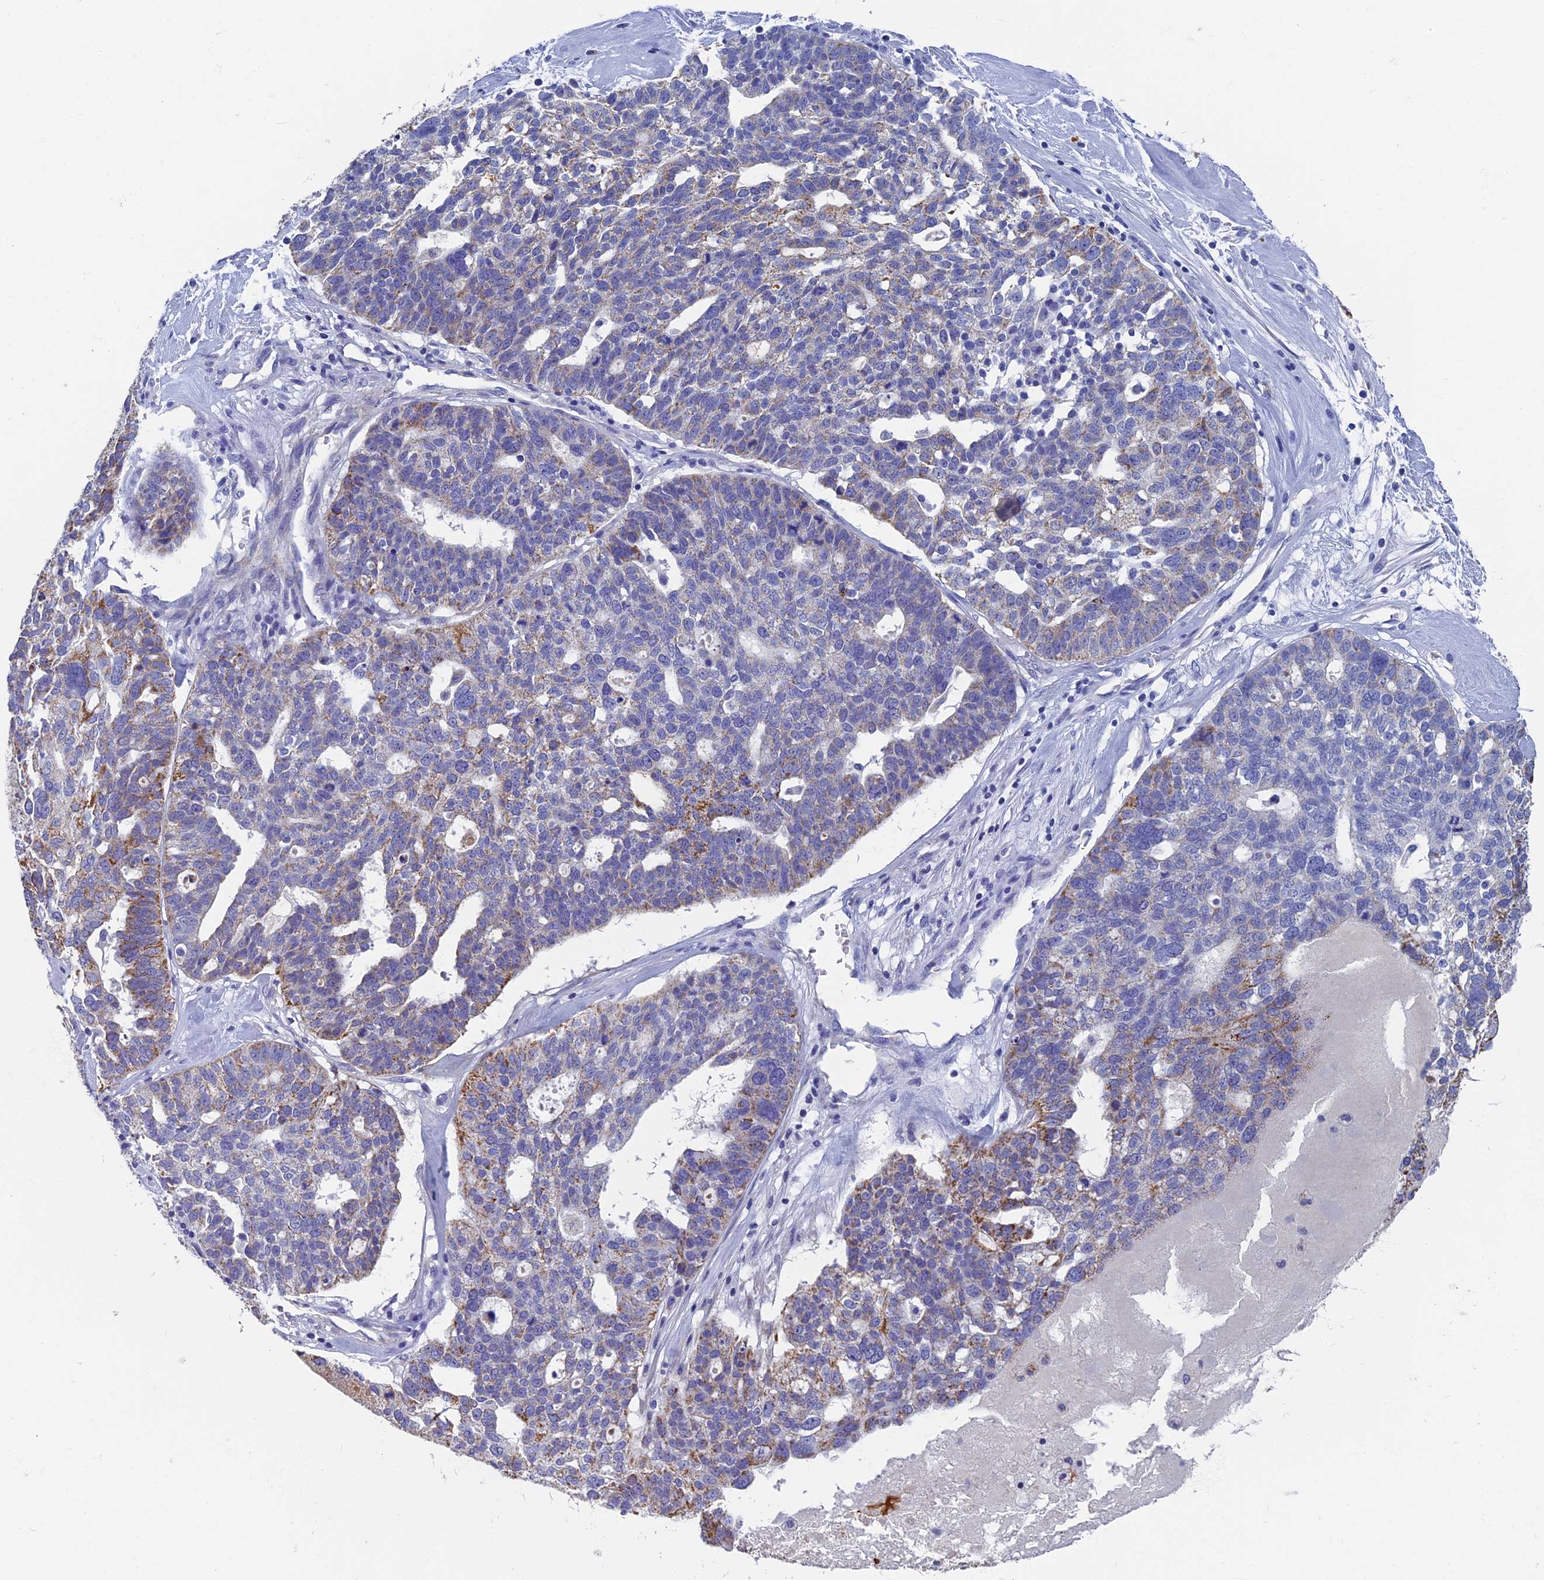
{"staining": {"intensity": "moderate", "quantity": "<25%", "location": "cytoplasmic/membranous"}, "tissue": "ovarian cancer", "cell_type": "Tumor cells", "image_type": "cancer", "snomed": [{"axis": "morphology", "description": "Cystadenocarcinoma, serous, NOS"}, {"axis": "topography", "description": "Ovary"}], "caption": "DAB immunohistochemical staining of serous cystadenocarcinoma (ovarian) demonstrates moderate cytoplasmic/membranous protein expression in about <25% of tumor cells.", "gene": "OAT", "patient": {"sex": "female", "age": 59}}